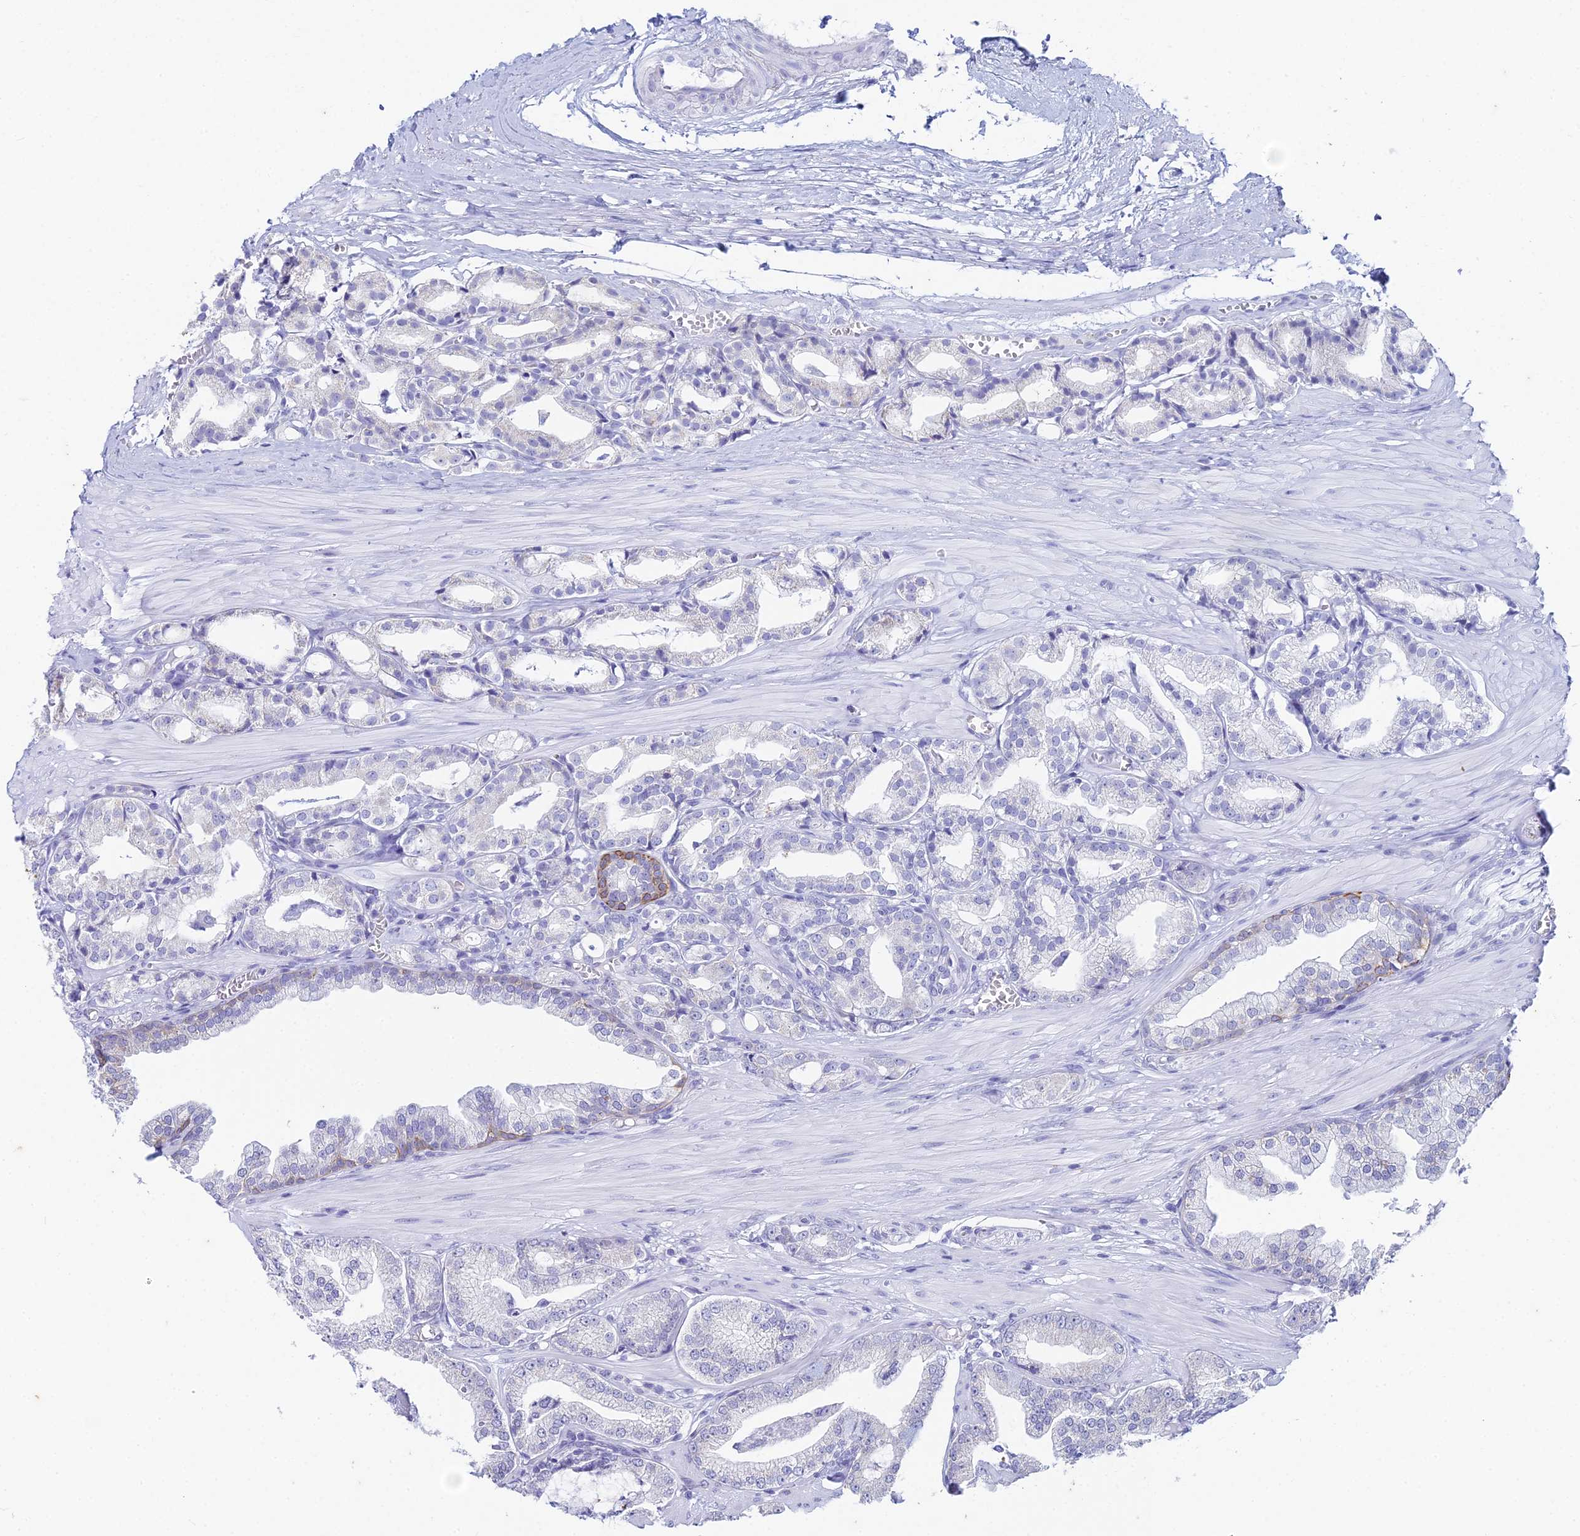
{"staining": {"intensity": "negative", "quantity": "none", "location": "none"}, "tissue": "prostate cancer", "cell_type": "Tumor cells", "image_type": "cancer", "snomed": [{"axis": "morphology", "description": "Adenocarcinoma, High grade"}, {"axis": "topography", "description": "Prostate"}], "caption": "Protein analysis of prostate cancer displays no significant positivity in tumor cells. (Brightfield microscopy of DAB immunohistochemistry (IHC) at high magnification).", "gene": "EEF2KMT", "patient": {"sex": "male", "age": 71}}